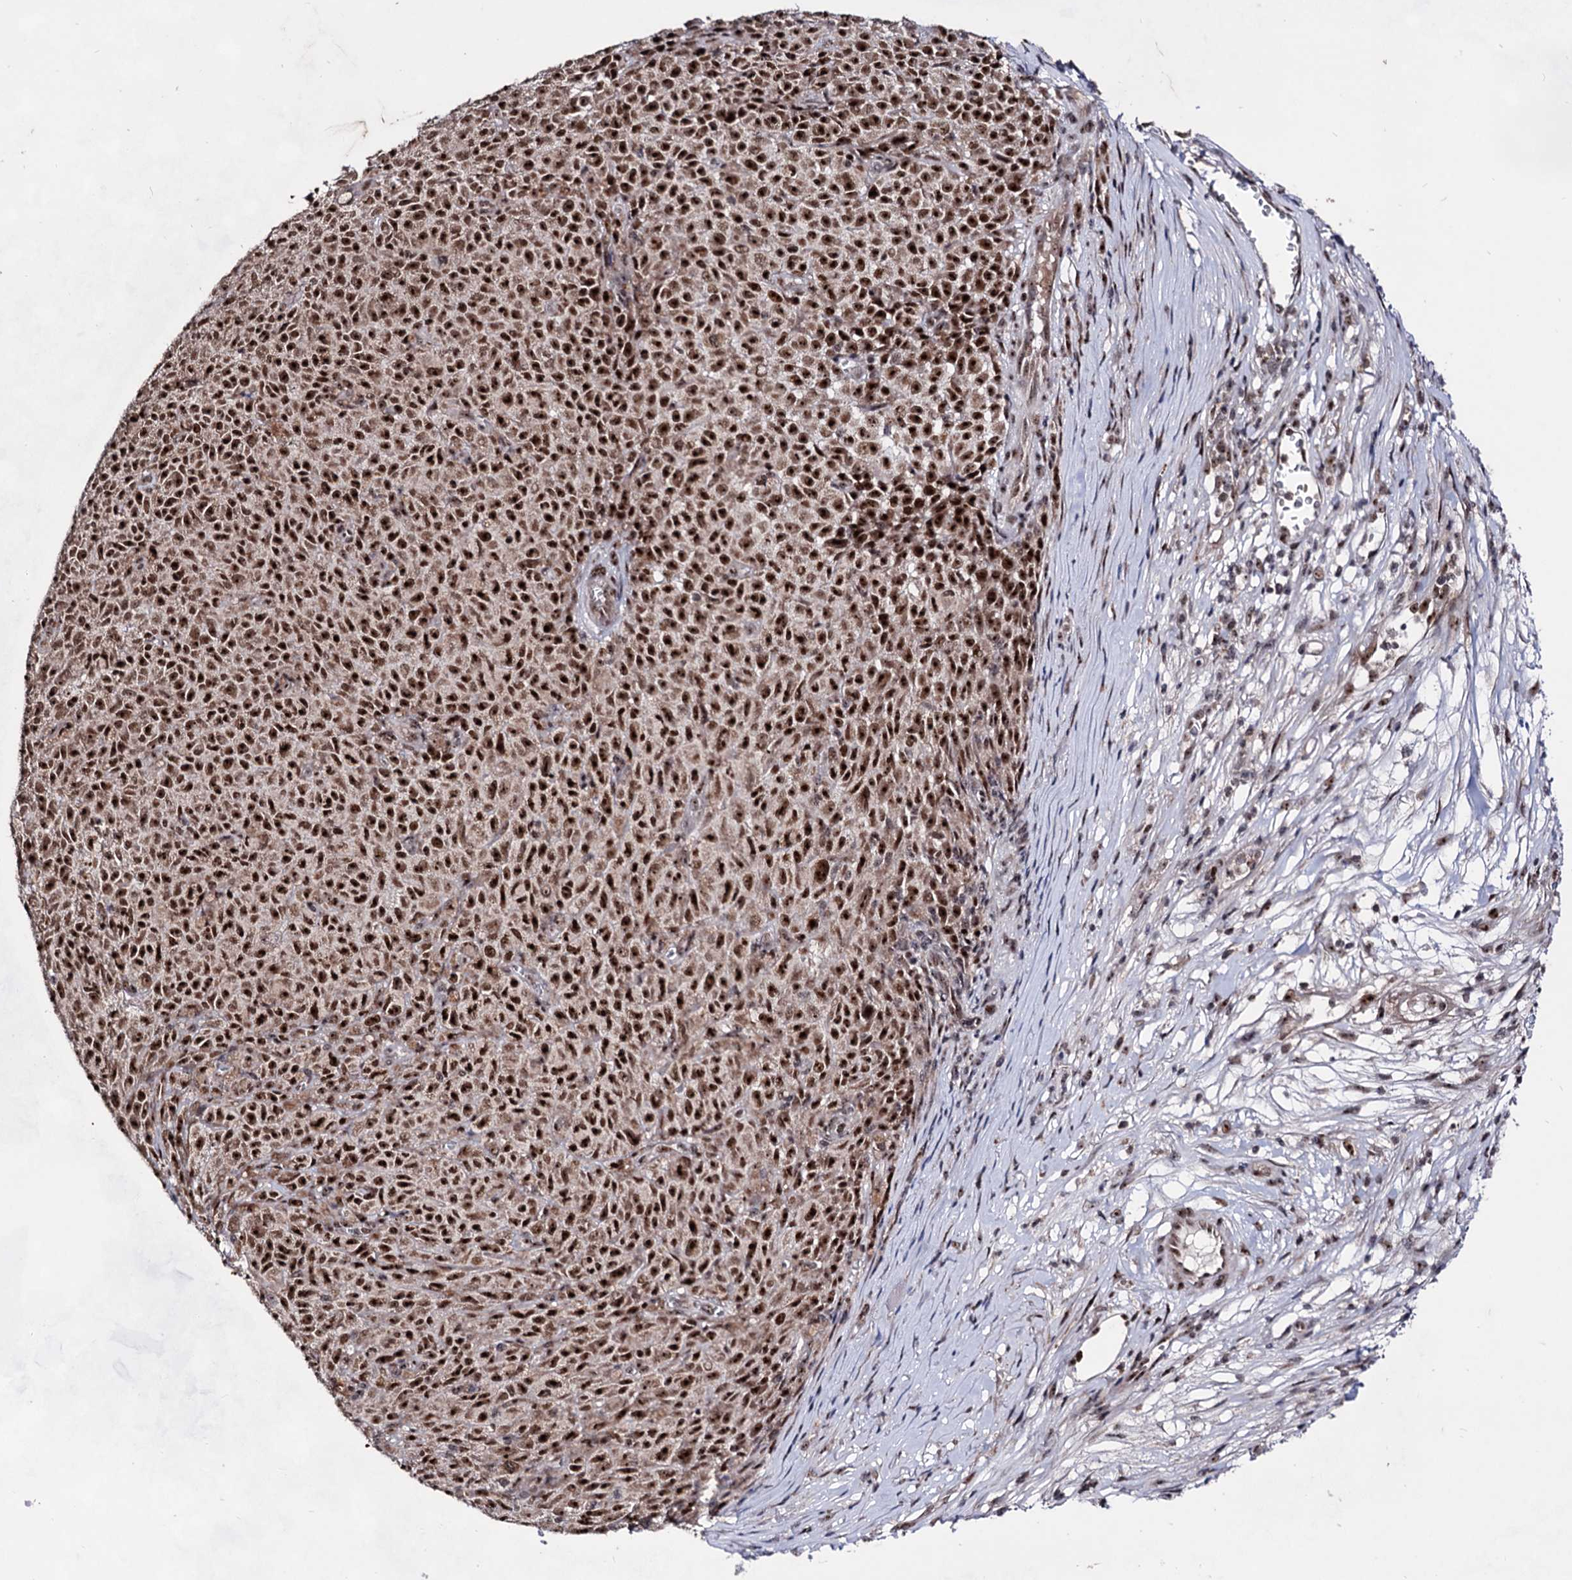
{"staining": {"intensity": "strong", "quantity": ">75%", "location": "nuclear"}, "tissue": "melanoma", "cell_type": "Tumor cells", "image_type": "cancer", "snomed": [{"axis": "morphology", "description": "Malignant melanoma, NOS"}, {"axis": "topography", "description": "Skin"}], "caption": "Immunohistochemistry (IHC) image of melanoma stained for a protein (brown), which reveals high levels of strong nuclear staining in about >75% of tumor cells.", "gene": "EXOSC10", "patient": {"sex": "female", "age": 82}}